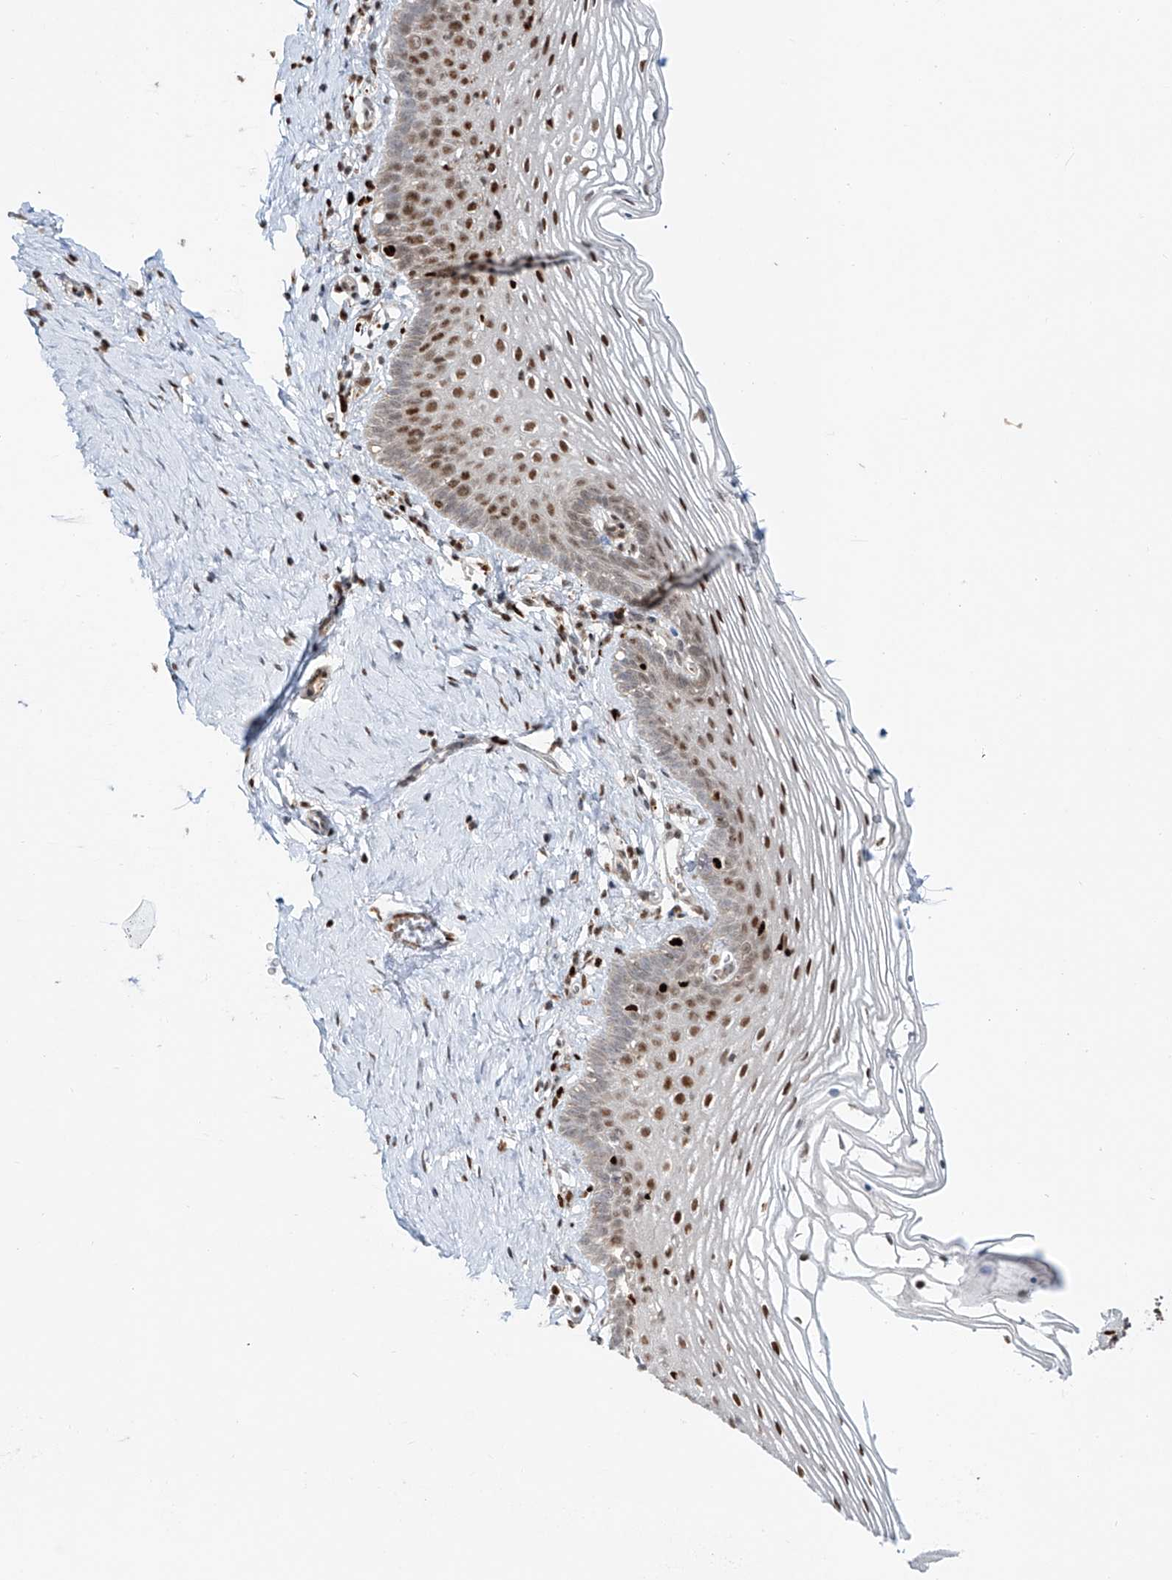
{"staining": {"intensity": "strong", "quantity": "25%-75%", "location": "nuclear"}, "tissue": "vagina", "cell_type": "Squamous epithelial cells", "image_type": "normal", "snomed": [{"axis": "morphology", "description": "Normal tissue, NOS"}, {"axis": "topography", "description": "Vagina"}], "caption": "Protein staining by IHC reveals strong nuclear positivity in approximately 25%-75% of squamous epithelial cells in benign vagina.", "gene": "DZIP1L", "patient": {"sex": "female", "age": 32}}